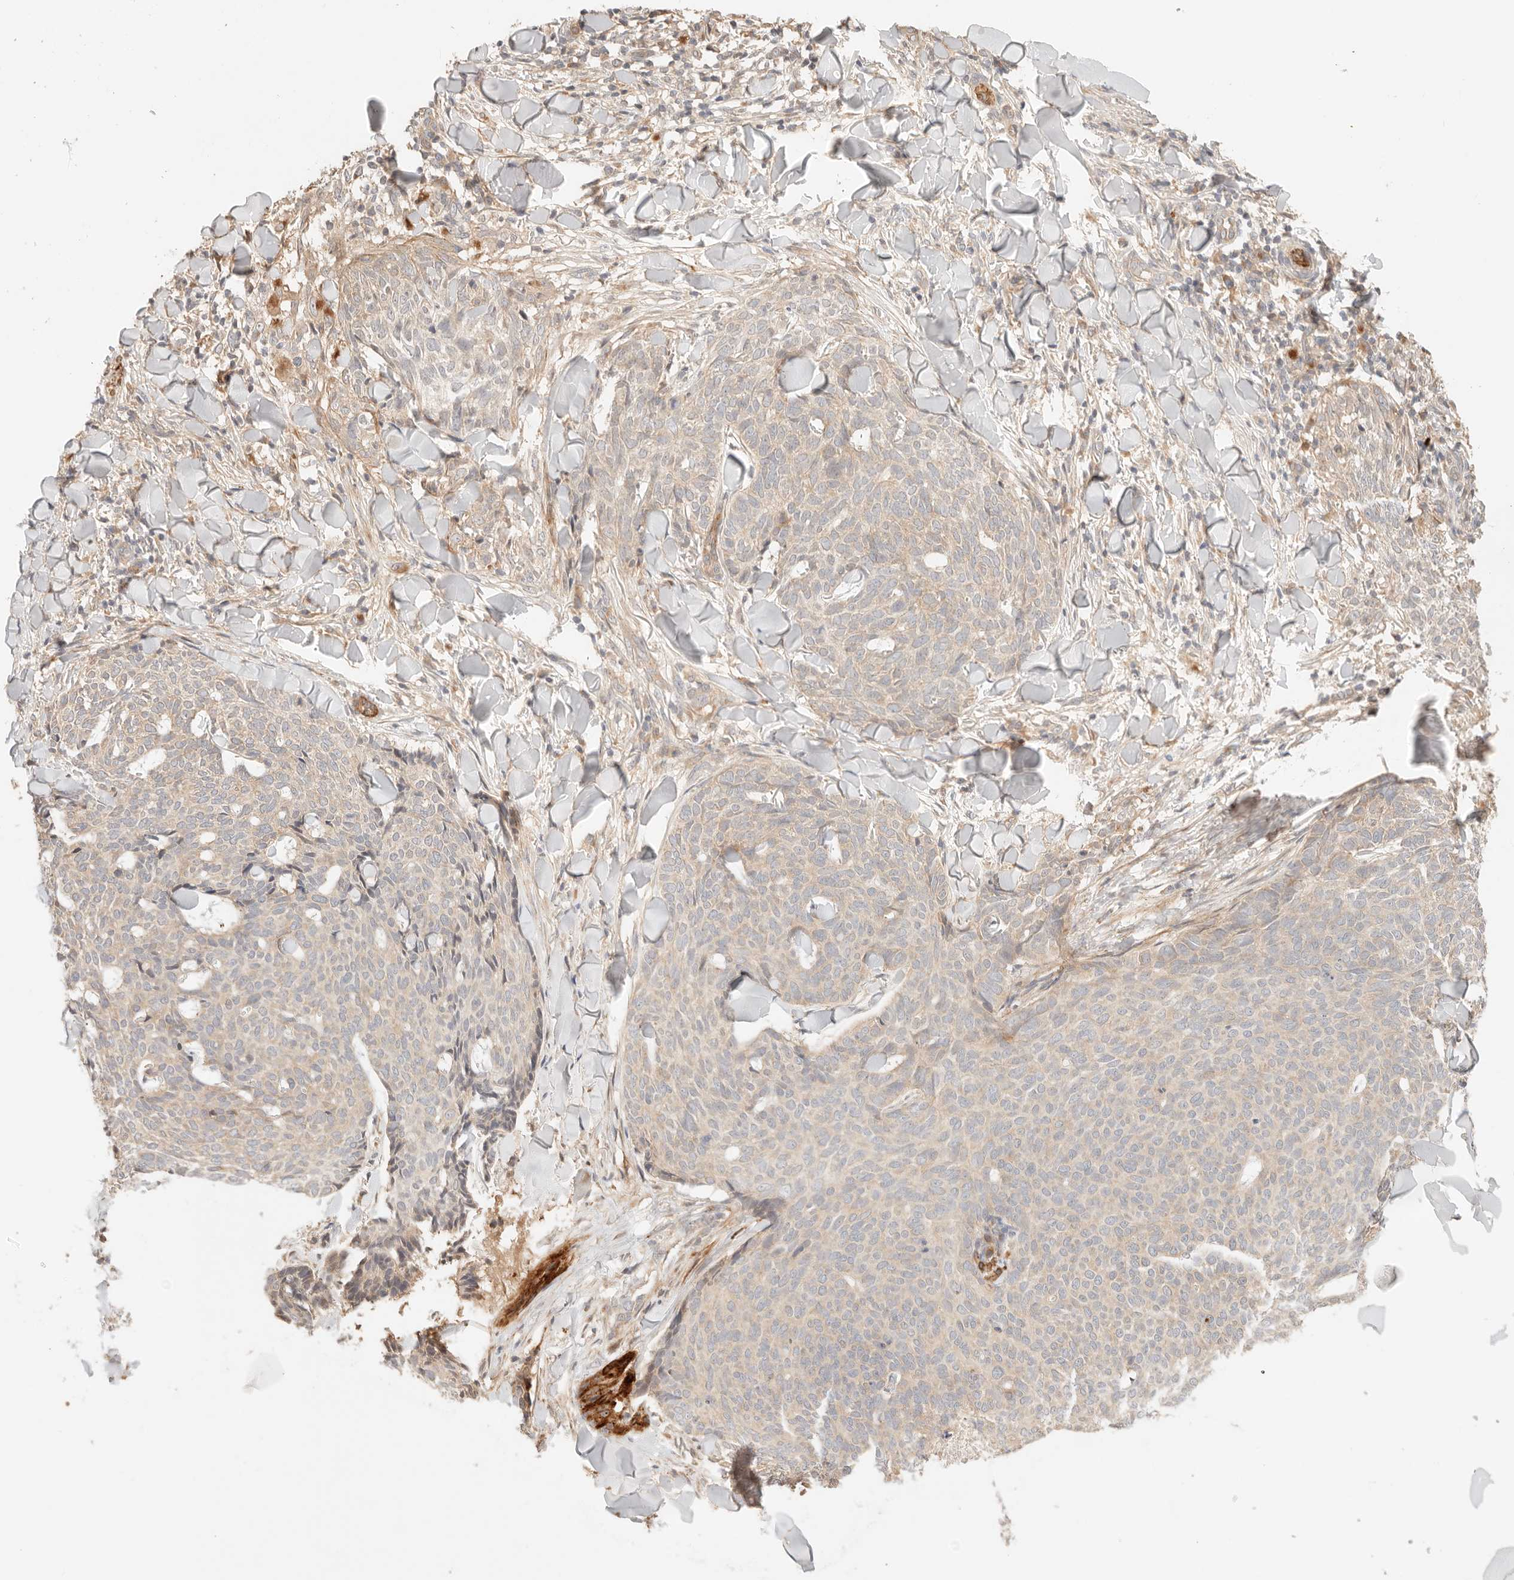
{"staining": {"intensity": "negative", "quantity": "none", "location": "none"}, "tissue": "skin cancer", "cell_type": "Tumor cells", "image_type": "cancer", "snomed": [{"axis": "morphology", "description": "Normal tissue, NOS"}, {"axis": "morphology", "description": "Basal cell carcinoma"}, {"axis": "topography", "description": "Skin"}], "caption": "The photomicrograph demonstrates no significant staining in tumor cells of skin cancer (basal cell carcinoma). (Brightfield microscopy of DAB (3,3'-diaminobenzidine) IHC at high magnification).", "gene": "IL1R2", "patient": {"sex": "male", "age": 50}}